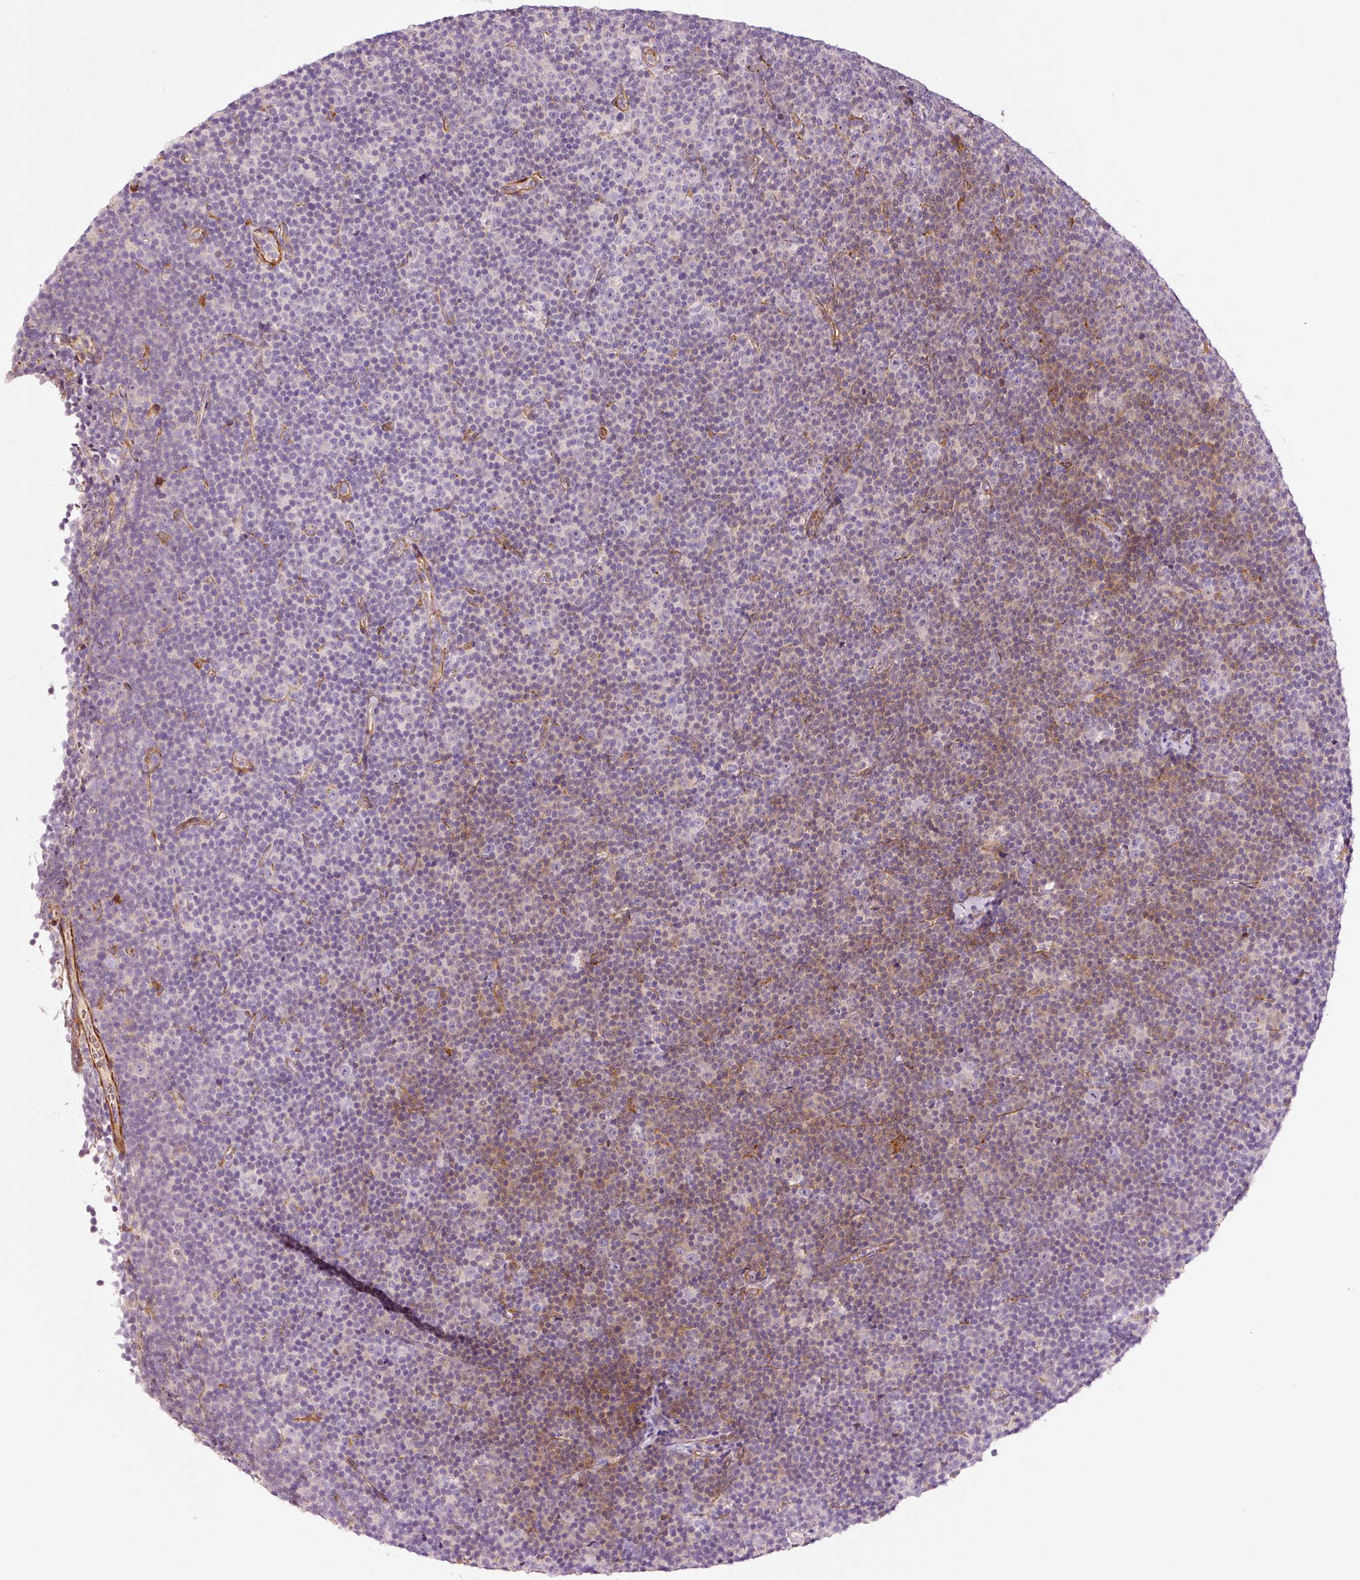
{"staining": {"intensity": "weak", "quantity": "<25%", "location": "cytoplasmic/membranous"}, "tissue": "lymphoma", "cell_type": "Tumor cells", "image_type": "cancer", "snomed": [{"axis": "morphology", "description": "Malignant lymphoma, non-Hodgkin's type, Low grade"}, {"axis": "topography", "description": "Lymph node"}], "caption": "The micrograph reveals no significant positivity in tumor cells of malignant lymphoma, non-Hodgkin's type (low-grade).", "gene": "ANKRD20A1", "patient": {"sex": "female", "age": 67}}